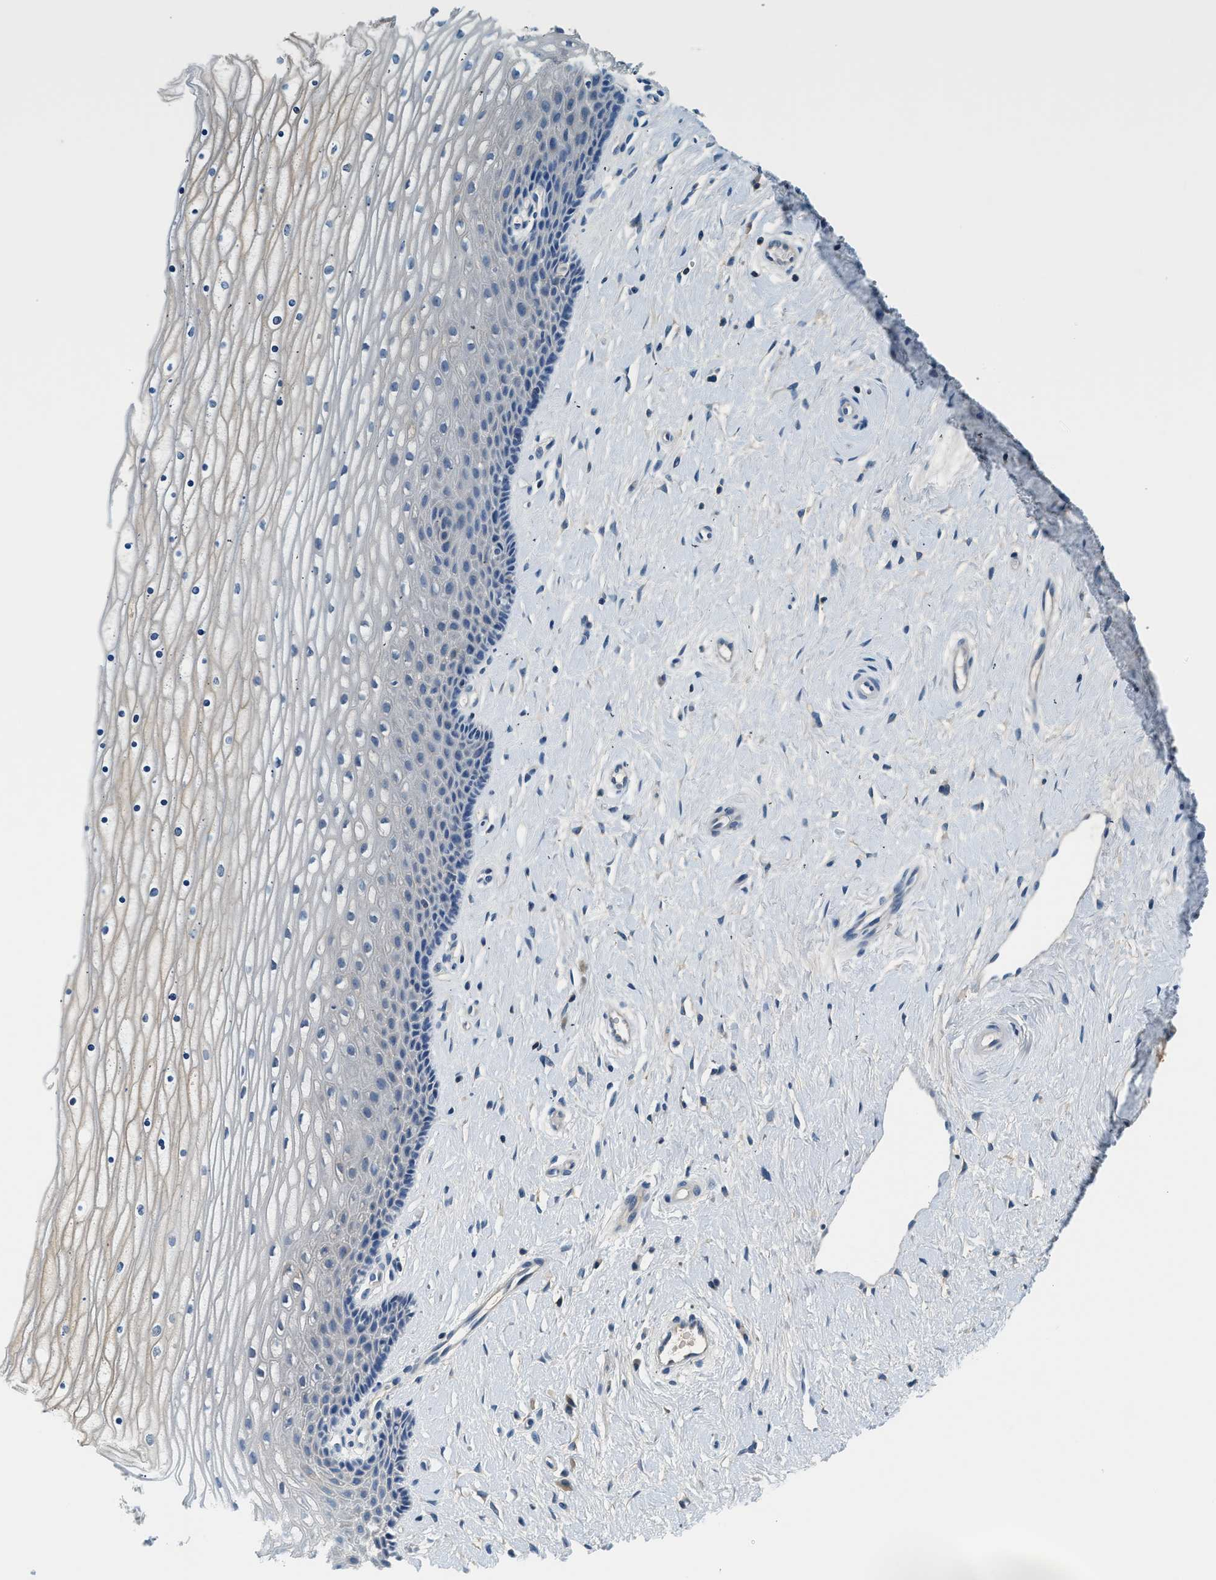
{"staining": {"intensity": "negative", "quantity": "none", "location": "none"}, "tissue": "cervix", "cell_type": "Glandular cells", "image_type": "normal", "snomed": [{"axis": "morphology", "description": "Normal tissue, NOS"}, {"axis": "topography", "description": "Cervix"}], "caption": "High power microscopy histopathology image of an IHC micrograph of normal cervix, revealing no significant expression in glandular cells.", "gene": "SLC35E1", "patient": {"sex": "female", "age": 39}}